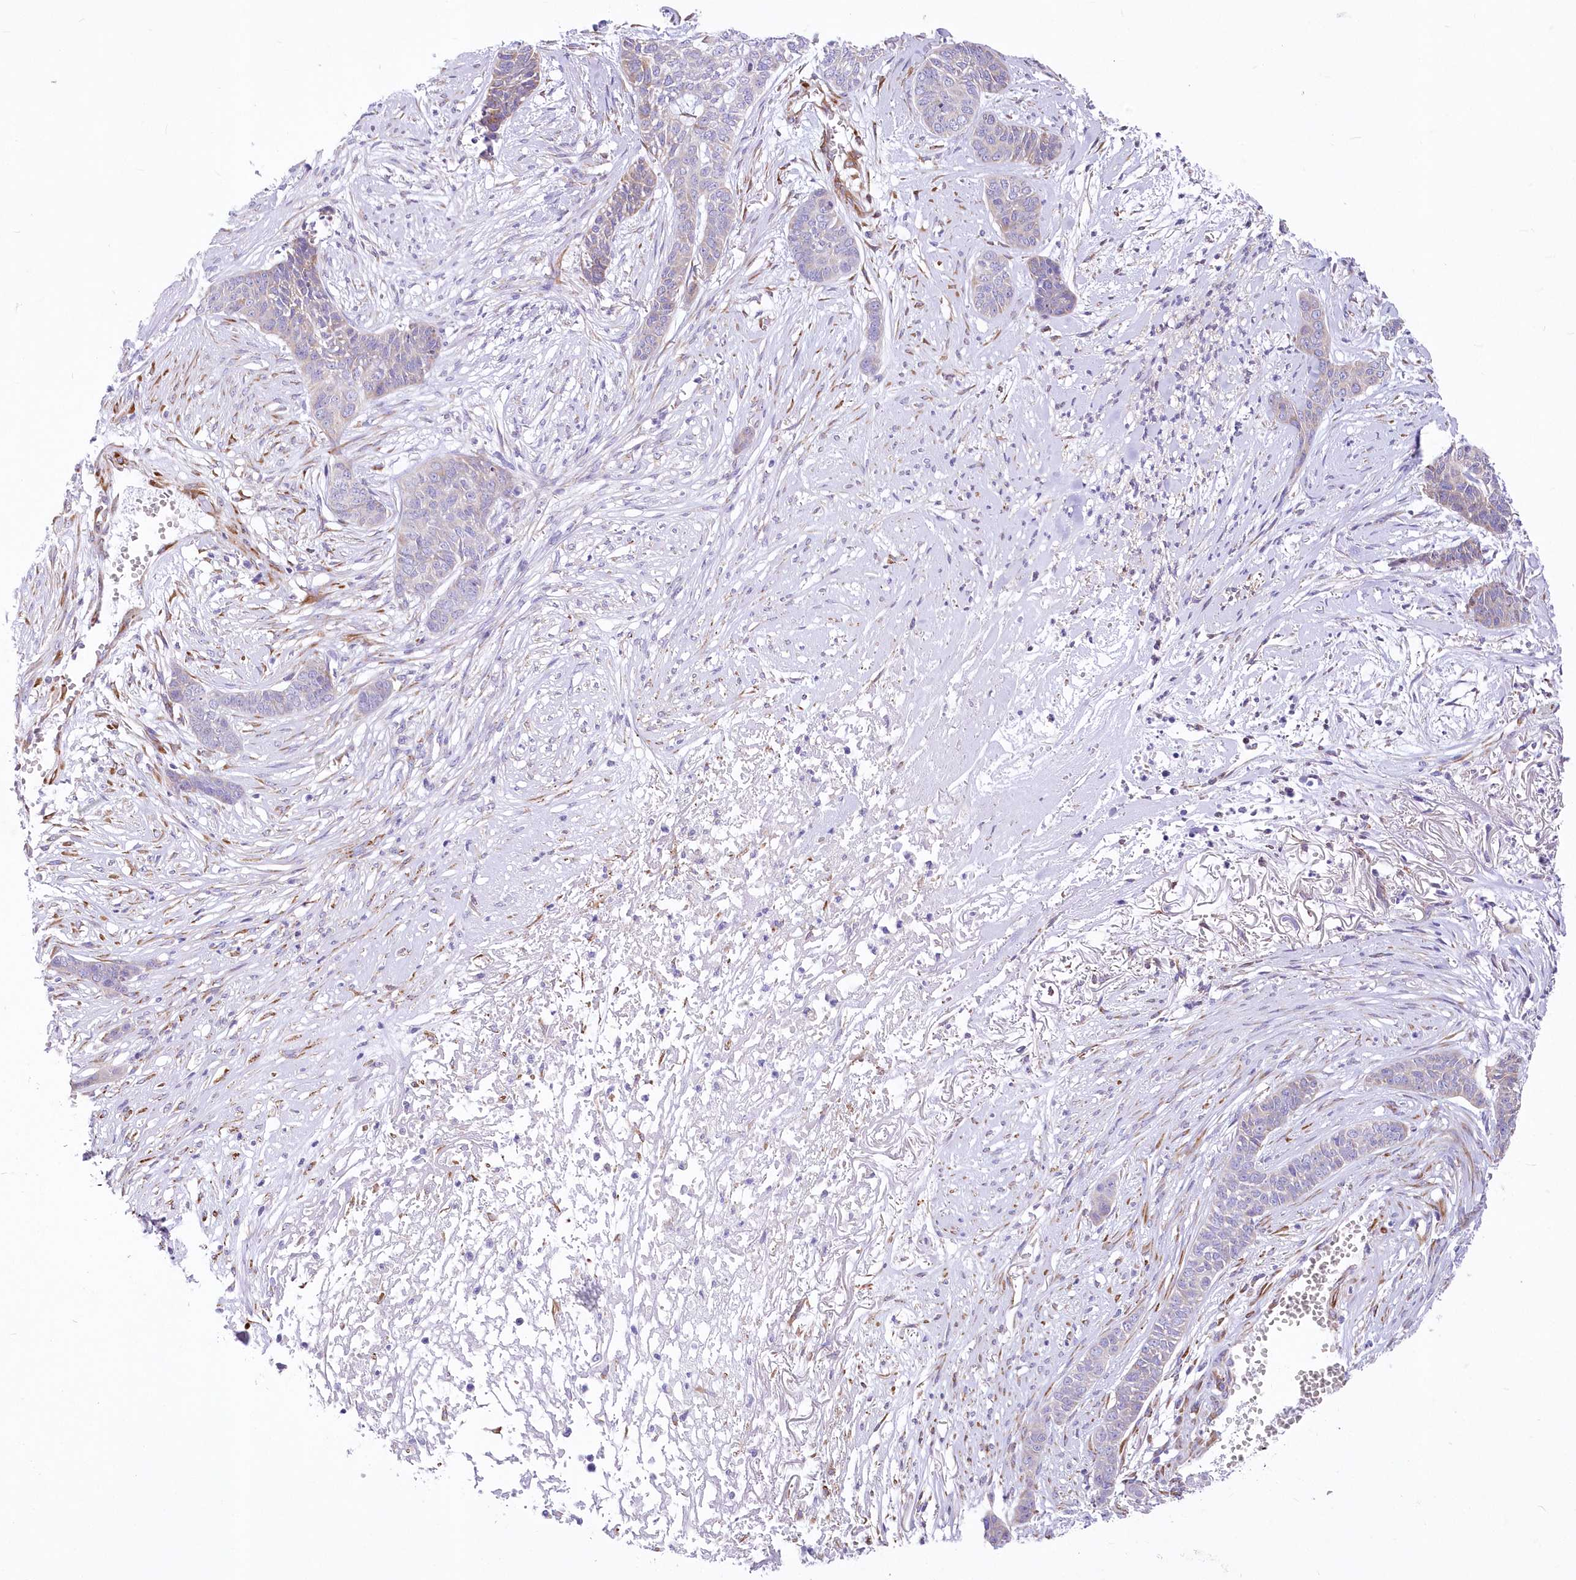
{"staining": {"intensity": "negative", "quantity": "none", "location": "none"}, "tissue": "skin cancer", "cell_type": "Tumor cells", "image_type": "cancer", "snomed": [{"axis": "morphology", "description": "Basal cell carcinoma"}, {"axis": "topography", "description": "Skin"}], "caption": "Immunohistochemistry (IHC) histopathology image of neoplastic tissue: human skin basal cell carcinoma stained with DAB (3,3'-diaminobenzidine) demonstrates no significant protein positivity in tumor cells. (DAB (3,3'-diaminobenzidine) IHC, high magnification).", "gene": "YTHDC2", "patient": {"sex": "female", "age": 64}}